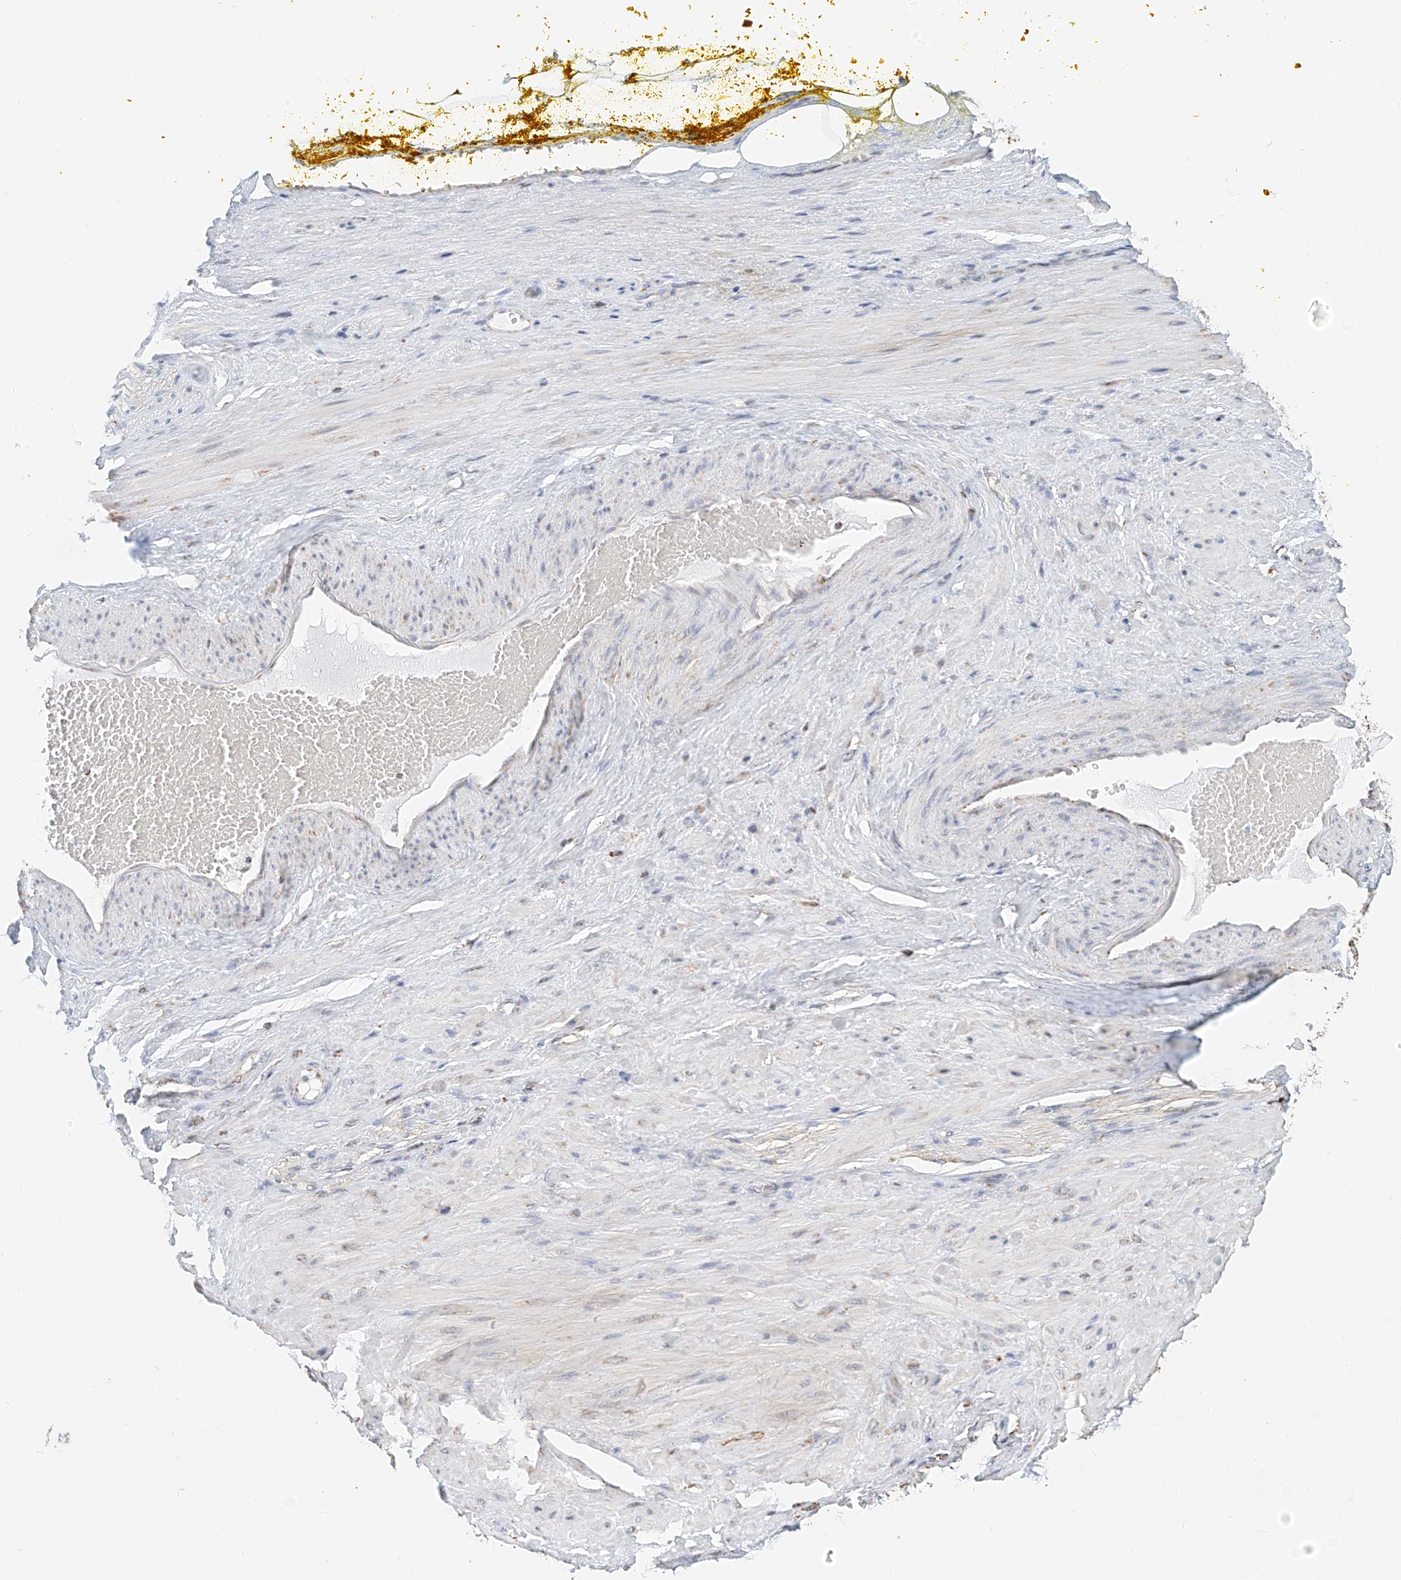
{"staining": {"intensity": "negative", "quantity": "none", "location": "none"}, "tissue": "adipose tissue", "cell_type": "Adipocytes", "image_type": "normal", "snomed": [{"axis": "morphology", "description": "Normal tissue, NOS"}, {"axis": "morphology", "description": "Adenocarcinoma, Low grade"}, {"axis": "topography", "description": "Prostate"}, {"axis": "topography", "description": "Peripheral nerve tissue"}], "caption": "Immunohistochemistry image of normal adipose tissue stained for a protein (brown), which reveals no expression in adipocytes.", "gene": "NALCN", "patient": {"sex": "male", "age": 63}}